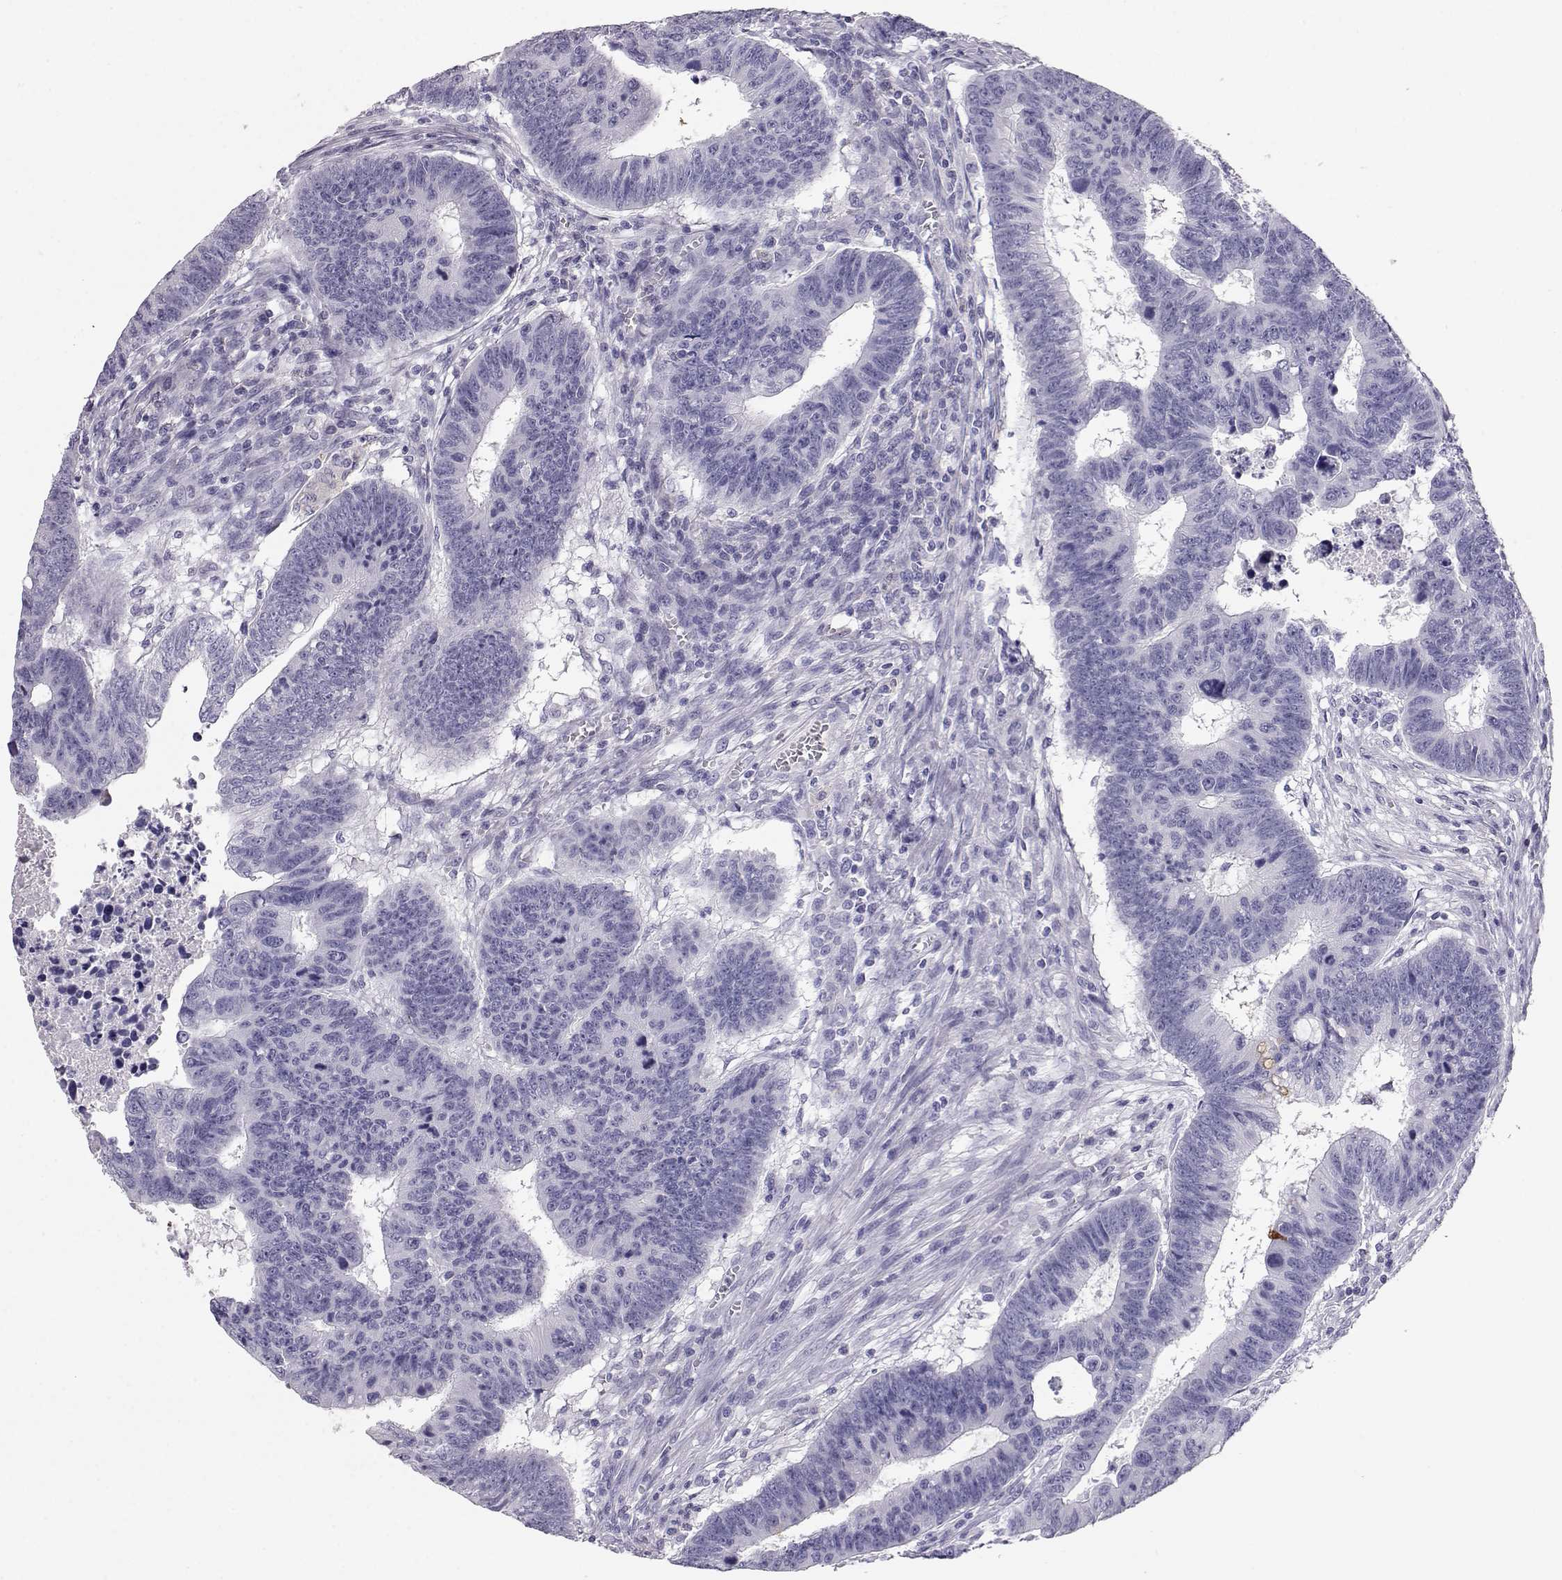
{"staining": {"intensity": "negative", "quantity": "none", "location": "none"}, "tissue": "colorectal cancer", "cell_type": "Tumor cells", "image_type": "cancer", "snomed": [{"axis": "morphology", "description": "Adenocarcinoma, NOS"}, {"axis": "topography", "description": "Rectum"}], "caption": "Immunohistochemistry histopathology image of human colorectal adenocarcinoma stained for a protein (brown), which displays no staining in tumor cells.", "gene": "ITLN2", "patient": {"sex": "female", "age": 85}}